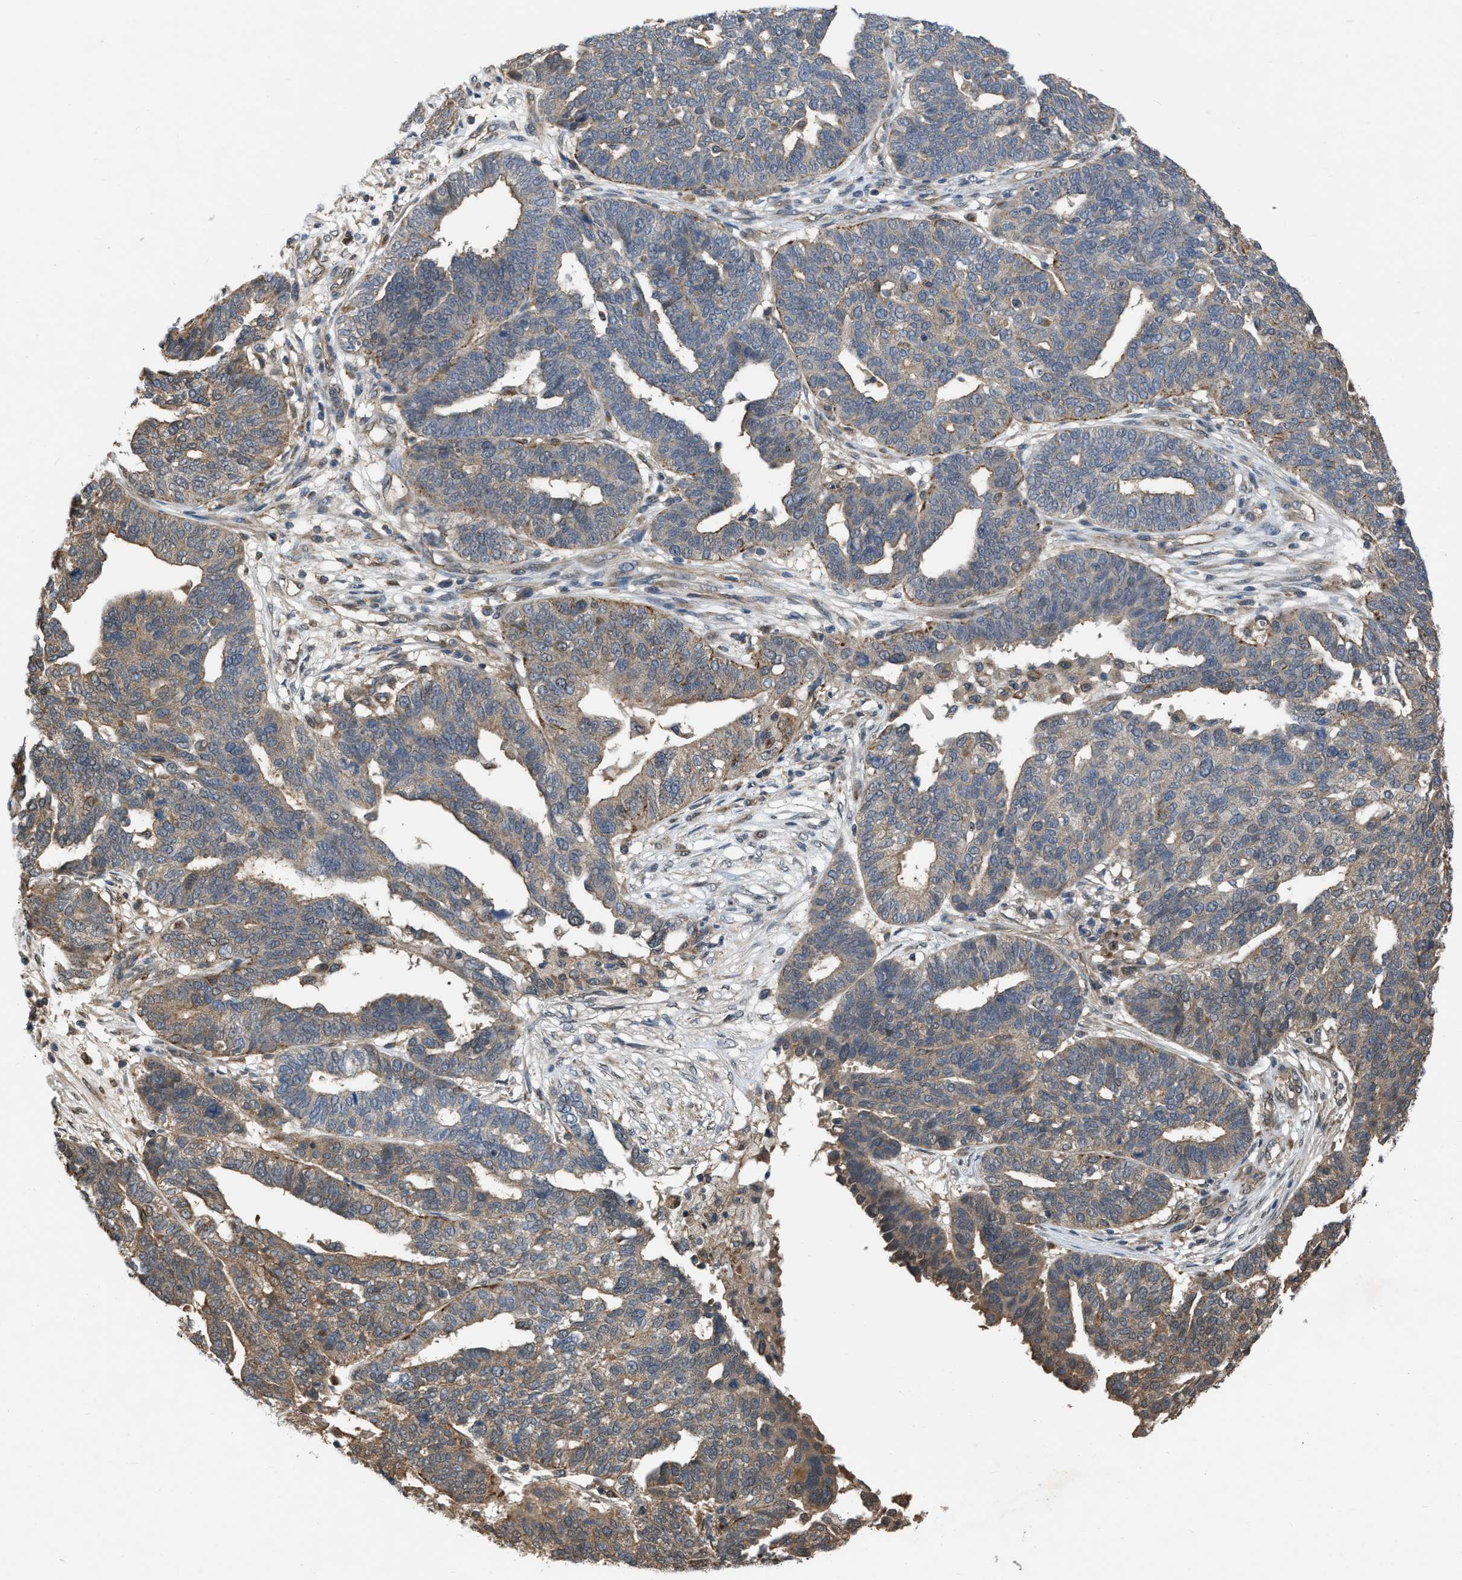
{"staining": {"intensity": "moderate", "quantity": ">75%", "location": "cytoplasmic/membranous"}, "tissue": "ovarian cancer", "cell_type": "Tumor cells", "image_type": "cancer", "snomed": [{"axis": "morphology", "description": "Cystadenocarcinoma, serous, NOS"}, {"axis": "topography", "description": "Ovary"}], "caption": "Immunohistochemical staining of serous cystadenocarcinoma (ovarian) exhibits medium levels of moderate cytoplasmic/membranous positivity in about >75% of tumor cells.", "gene": "BCL7C", "patient": {"sex": "female", "age": 59}}